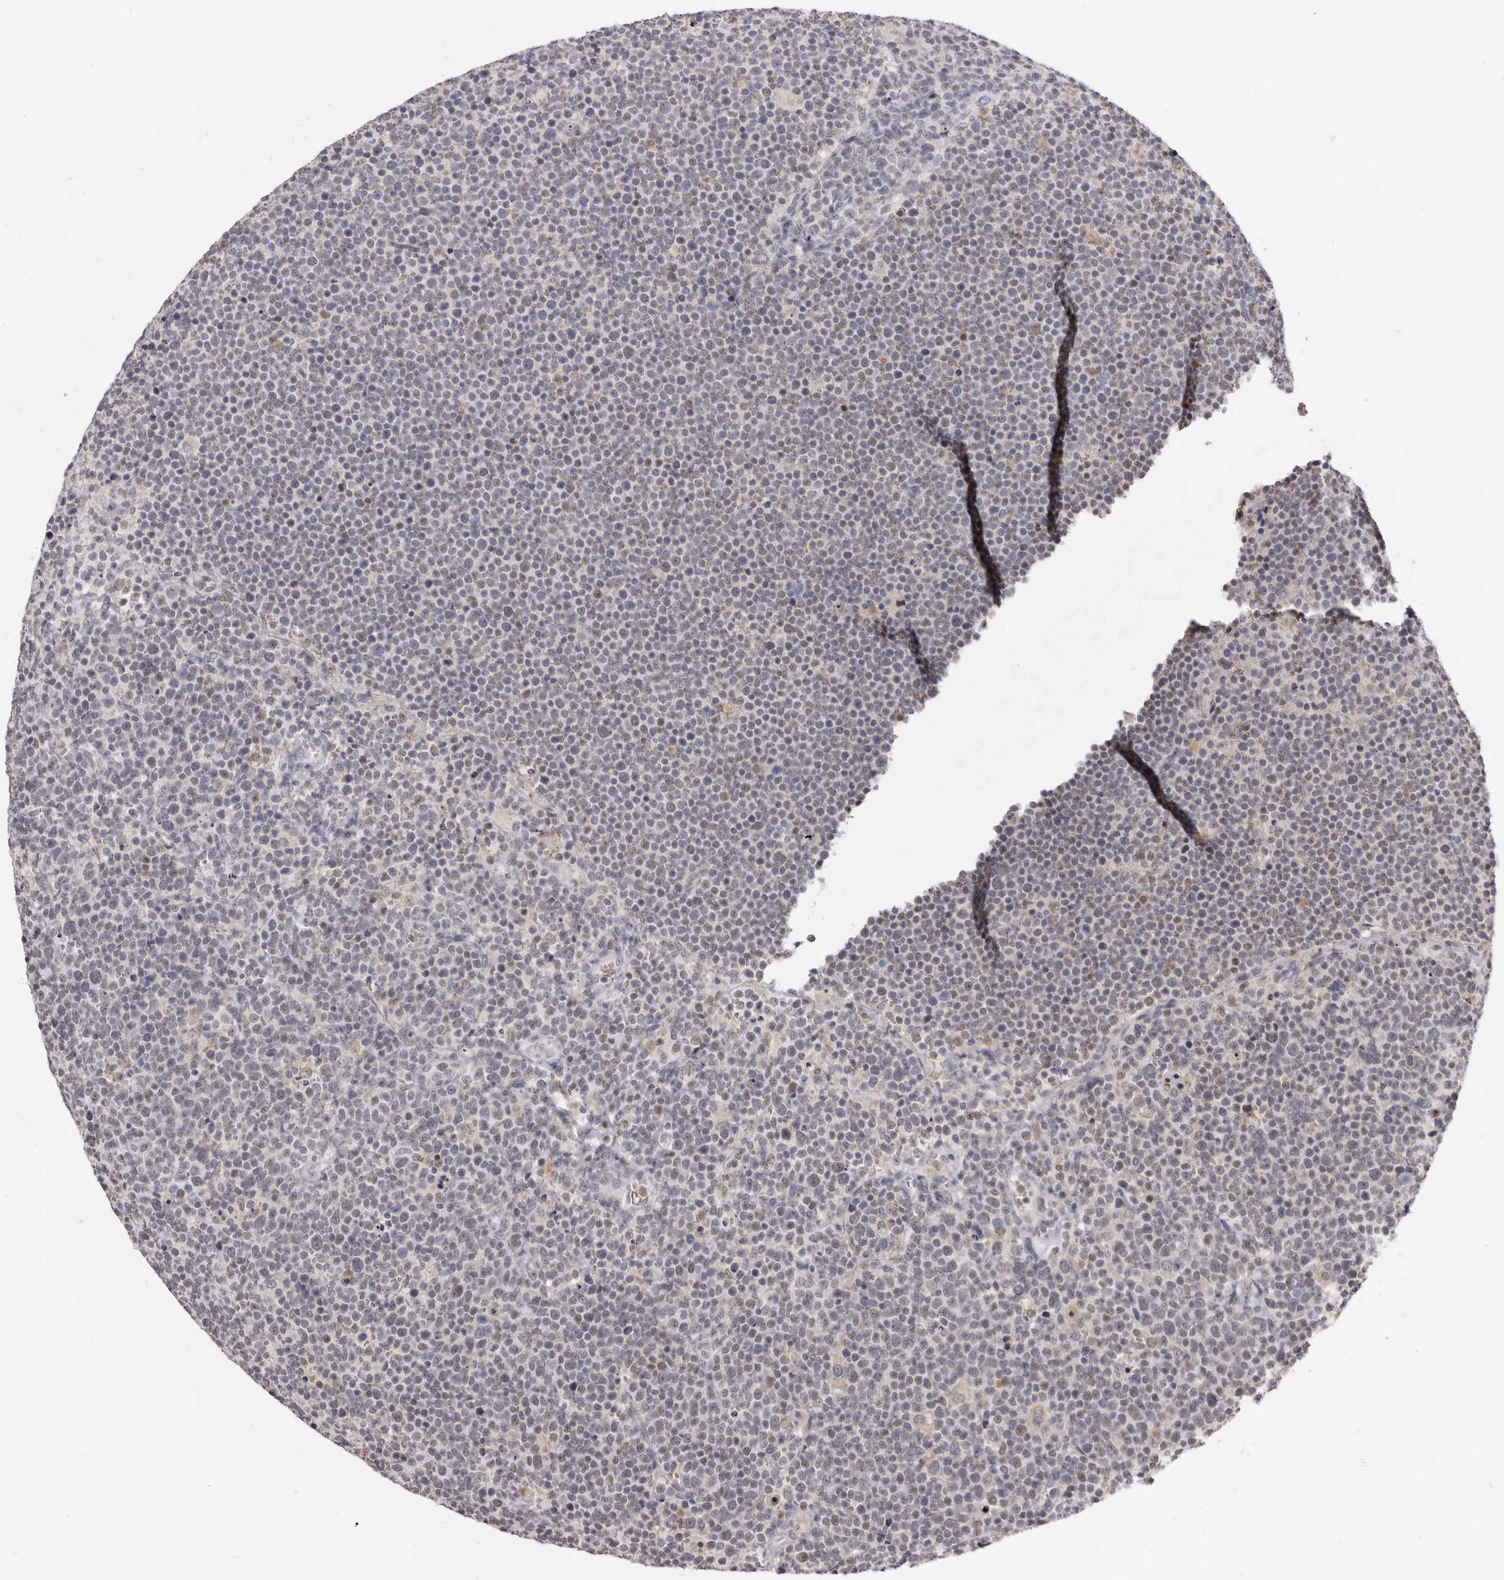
{"staining": {"intensity": "weak", "quantity": "<25%", "location": "nuclear"}, "tissue": "lymphoma", "cell_type": "Tumor cells", "image_type": "cancer", "snomed": [{"axis": "morphology", "description": "Malignant lymphoma, non-Hodgkin's type, High grade"}, {"axis": "topography", "description": "Lymph node"}], "caption": "Human lymphoma stained for a protein using immunohistochemistry (IHC) shows no staining in tumor cells.", "gene": "CGN", "patient": {"sex": "male", "age": 61}}